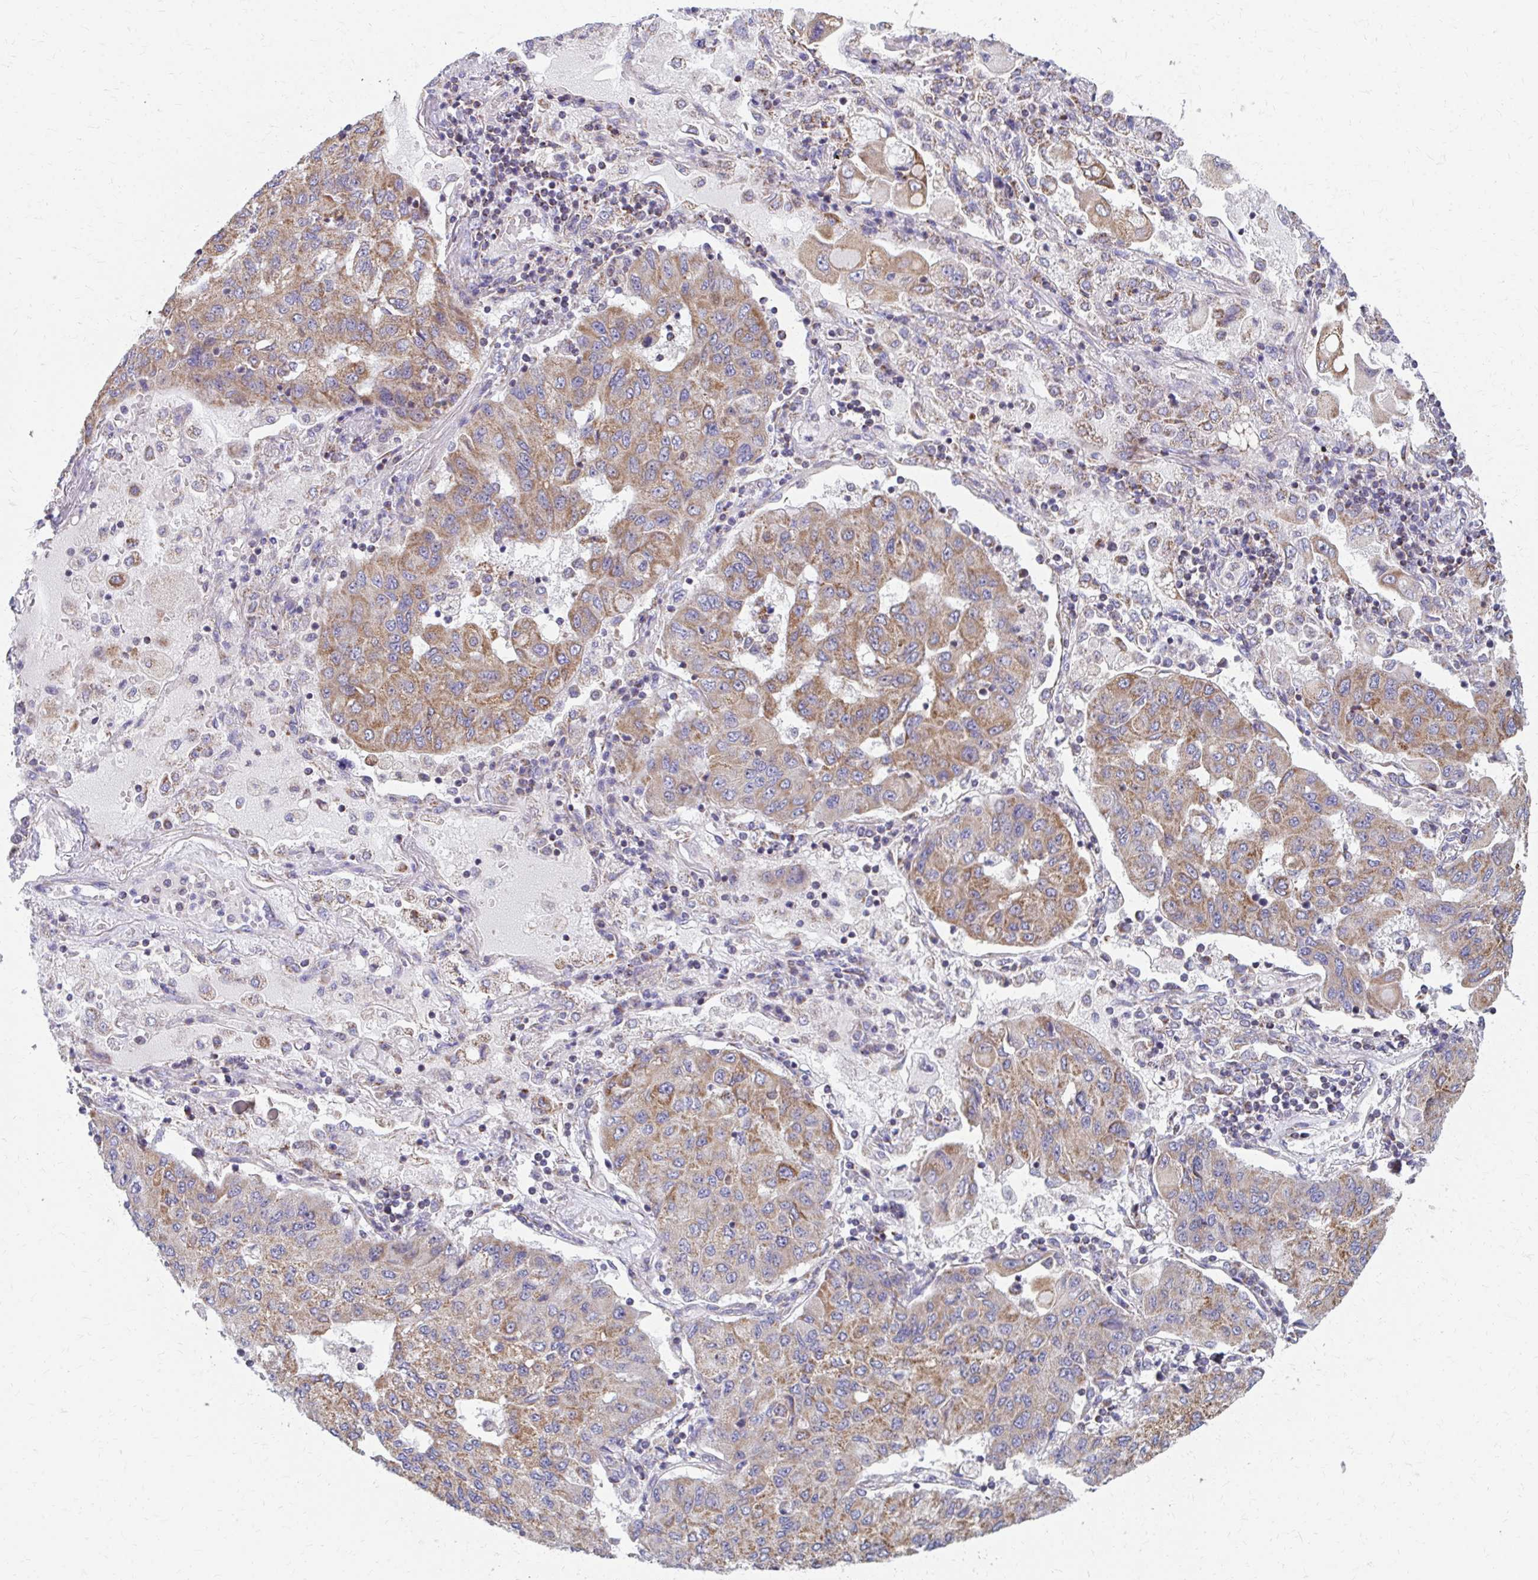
{"staining": {"intensity": "moderate", "quantity": ">75%", "location": "cytoplasmic/membranous"}, "tissue": "lung cancer", "cell_type": "Tumor cells", "image_type": "cancer", "snomed": [{"axis": "morphology", "description": "Squamous cell carcinoma, NOS"}, {"axis": "topography", "description": "Lung"}], "caption": "Moderate cytoplasmic/membranous expression for a protein is seen in approximately >75% of tumor cells of squamous cell carcinoma (lung) using immunohistochemistry (IHC).", "gene": "RCC1L", "patient": {"sex": "male", "age": 74}}